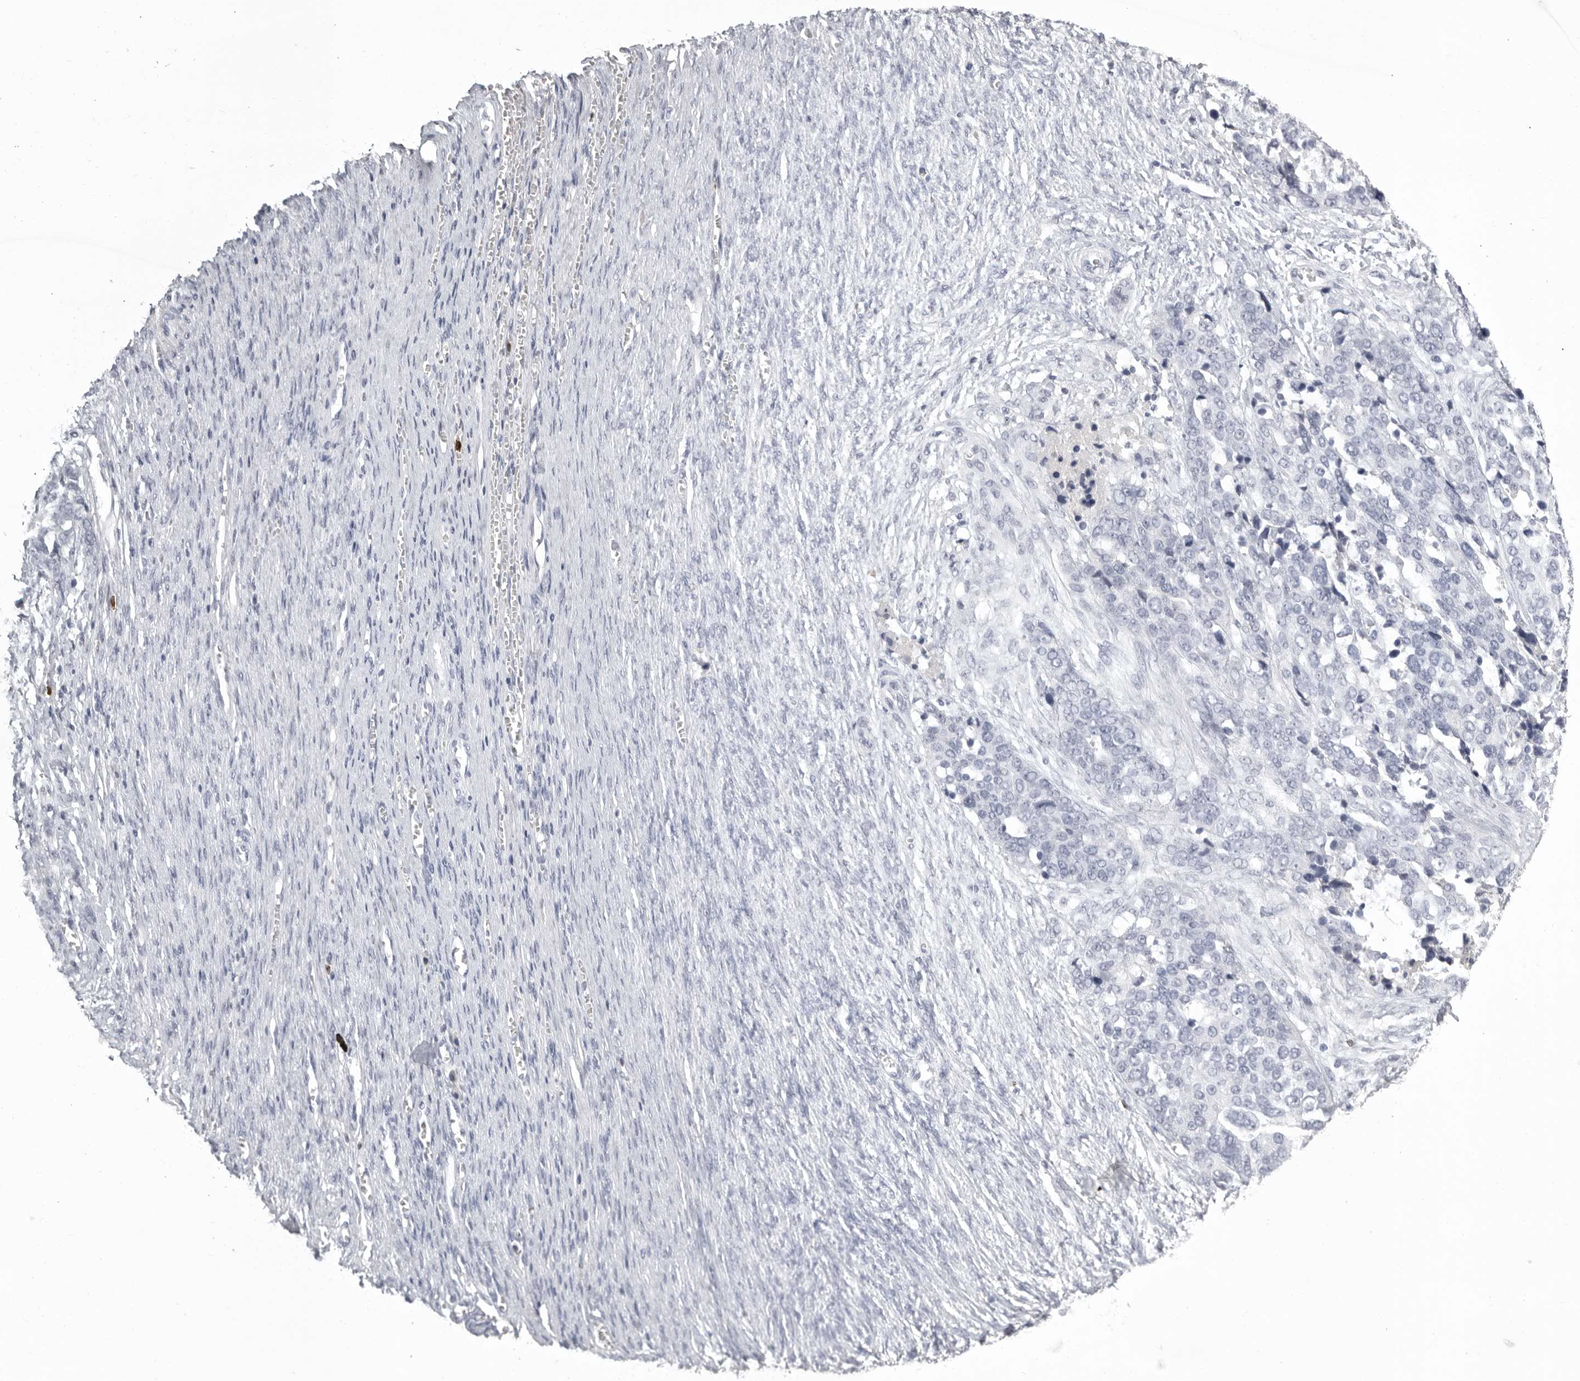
{"staining": {"intensity": "negative", "quantity": "none", "location": "none"}, "tissue": "ovarian cancer", "cell_type": "Tumor cells", "image_type": "cancer", "snomed": [{"axis": "morphology", "description": "Cystadenocarcinoma, serous, NOS"}, {"axis": "topography", "description": "Ovary"}], "caption": "Tumor cells show no significant positivity in ovarian serous cystadenocarcinoma.", "gene": "GNLY", "patient": {"sex": "female", "age": 44}}